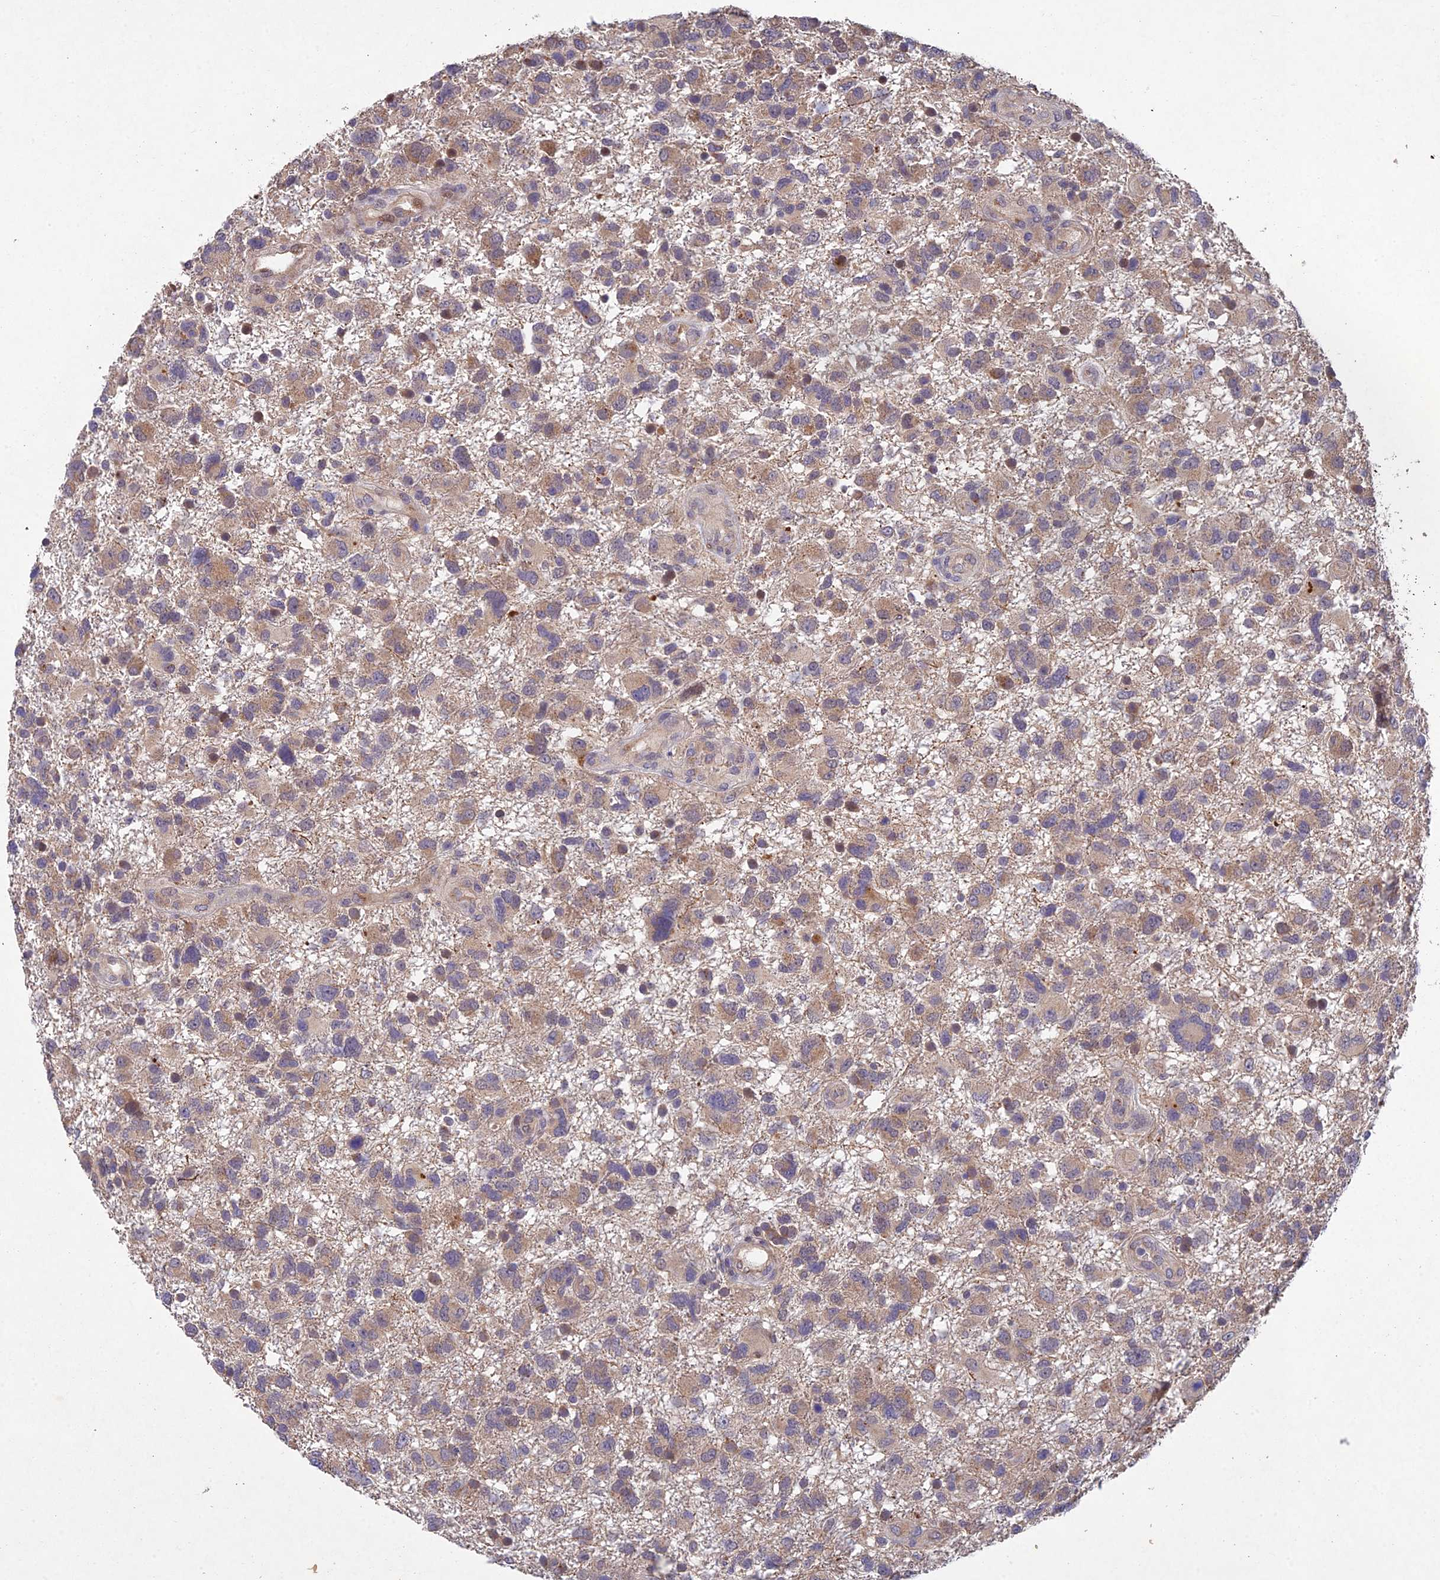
{"staining": {"intensity": "moderate", "quantity": "<25%", "location": "cytoplasmic/membranous"}, "tissue": "glioma", "cell_type": "Tumor cells", "image_type": "cancer", "snomed": [{"axis": "morphology", "description": "Glioma, malignant, High grade"}, {"axis": "topography", "description": "Brain"}], "caption": "Immunohistochemical staining of human glioma exhibits low levels of moderate cytoplasmic/membranous staining in about <25% of tumor cells. Immunohistochemistry (ihc) stains the protein in brown and the nuclei are stained blue.", "gene": "NSMCE1", "patient": {"sex": "male", "age": 61}}